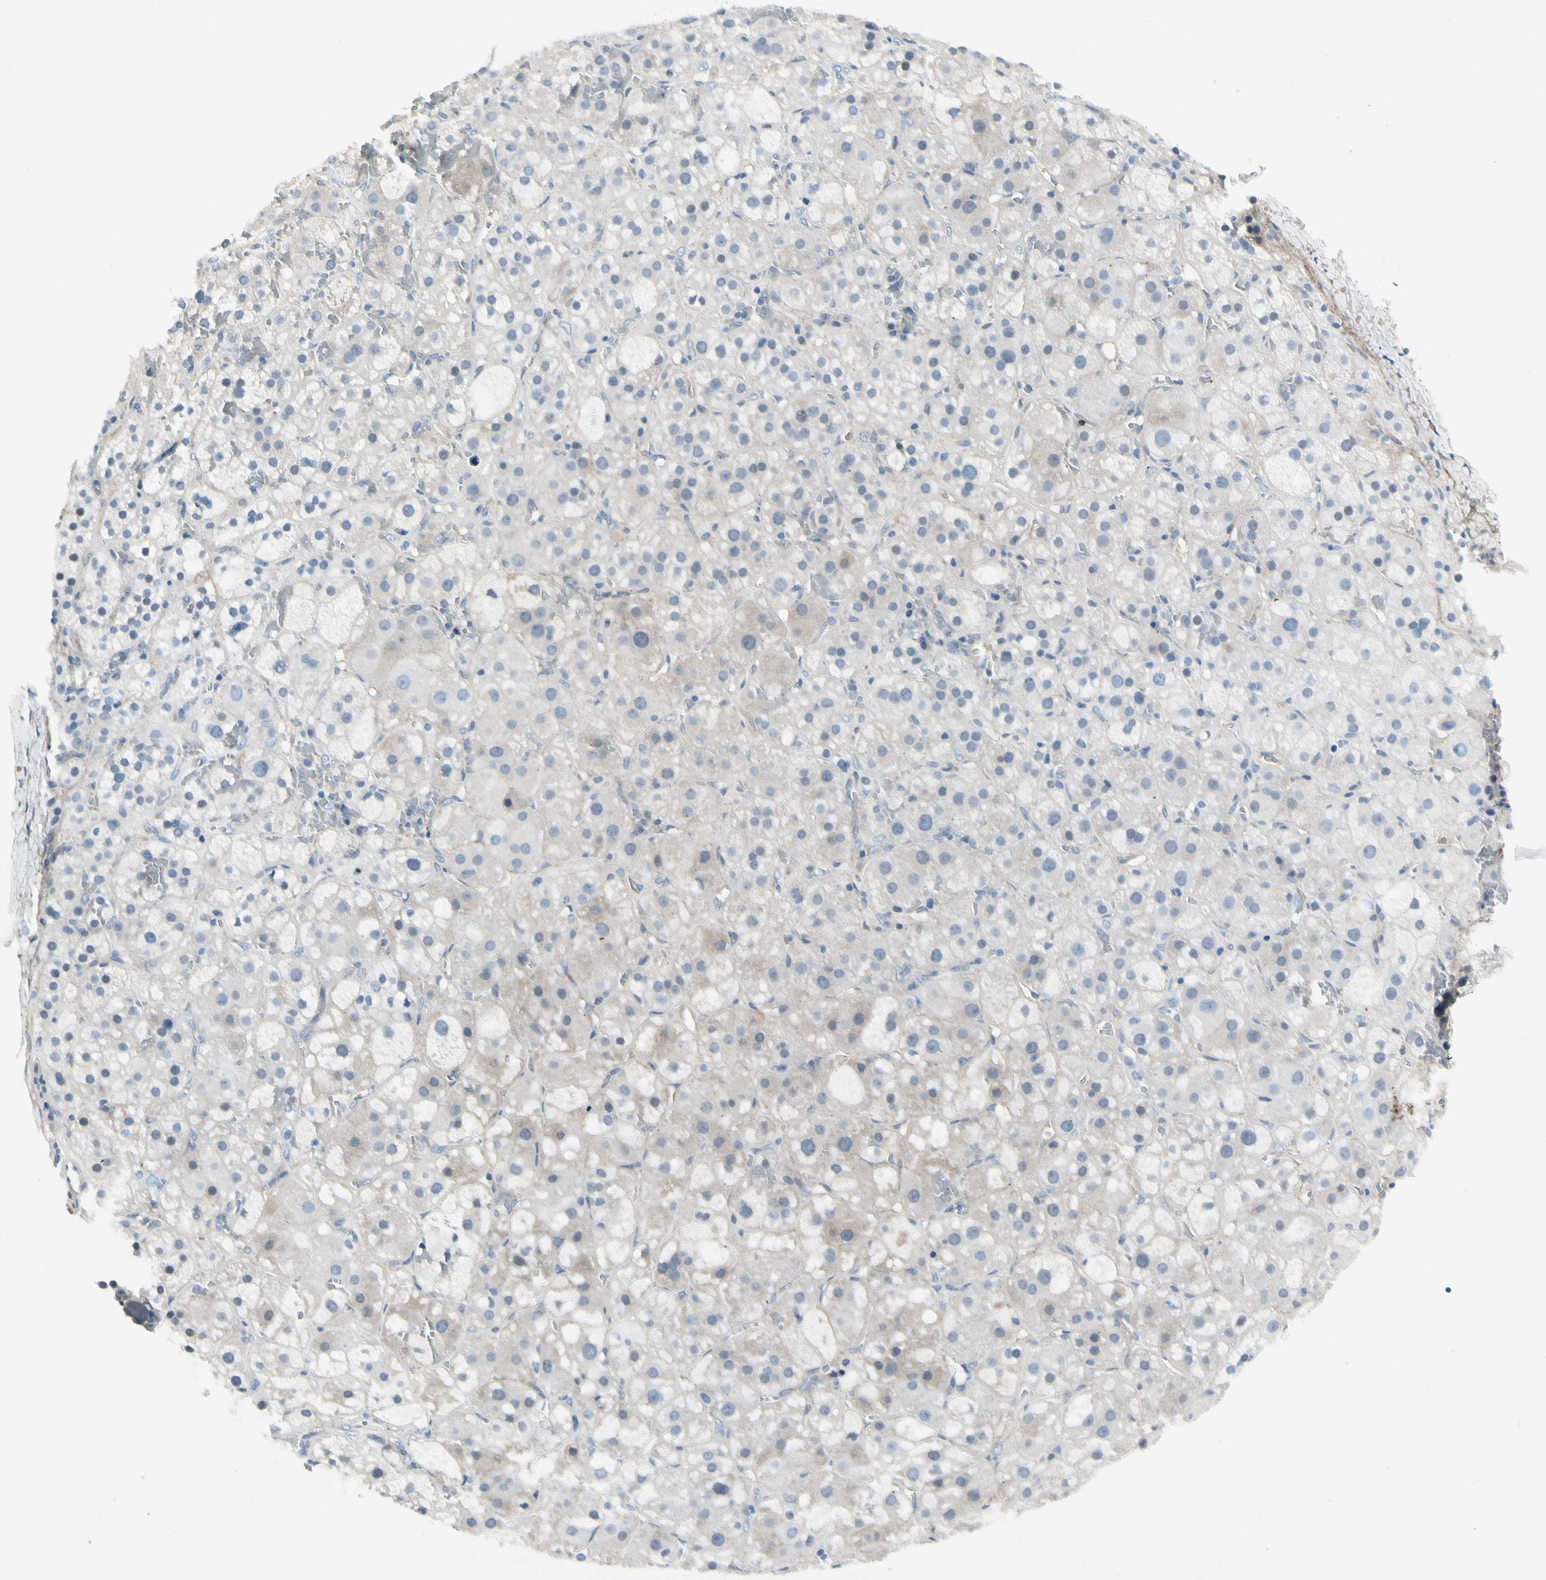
{"staining": {"intensity": "weak", "quantity": "<25%", "location": "cytoplasmic/membranous"}, "tissue": "adrenal gland", "cell_type": "Glandular cells", "image_type": "normal", "snomed": [{"axis": "morphology", "description": "Normal tissue, NOS"}, {"axis": "topography", "description": "Adrenal gland"}], "caption": "This is an immunohistochemistry histopathology image of normal human adrenal gland. There is no staining in glandular cells.", "gene": "PIGR", "patient": {"sex": "female", "age": 47}}